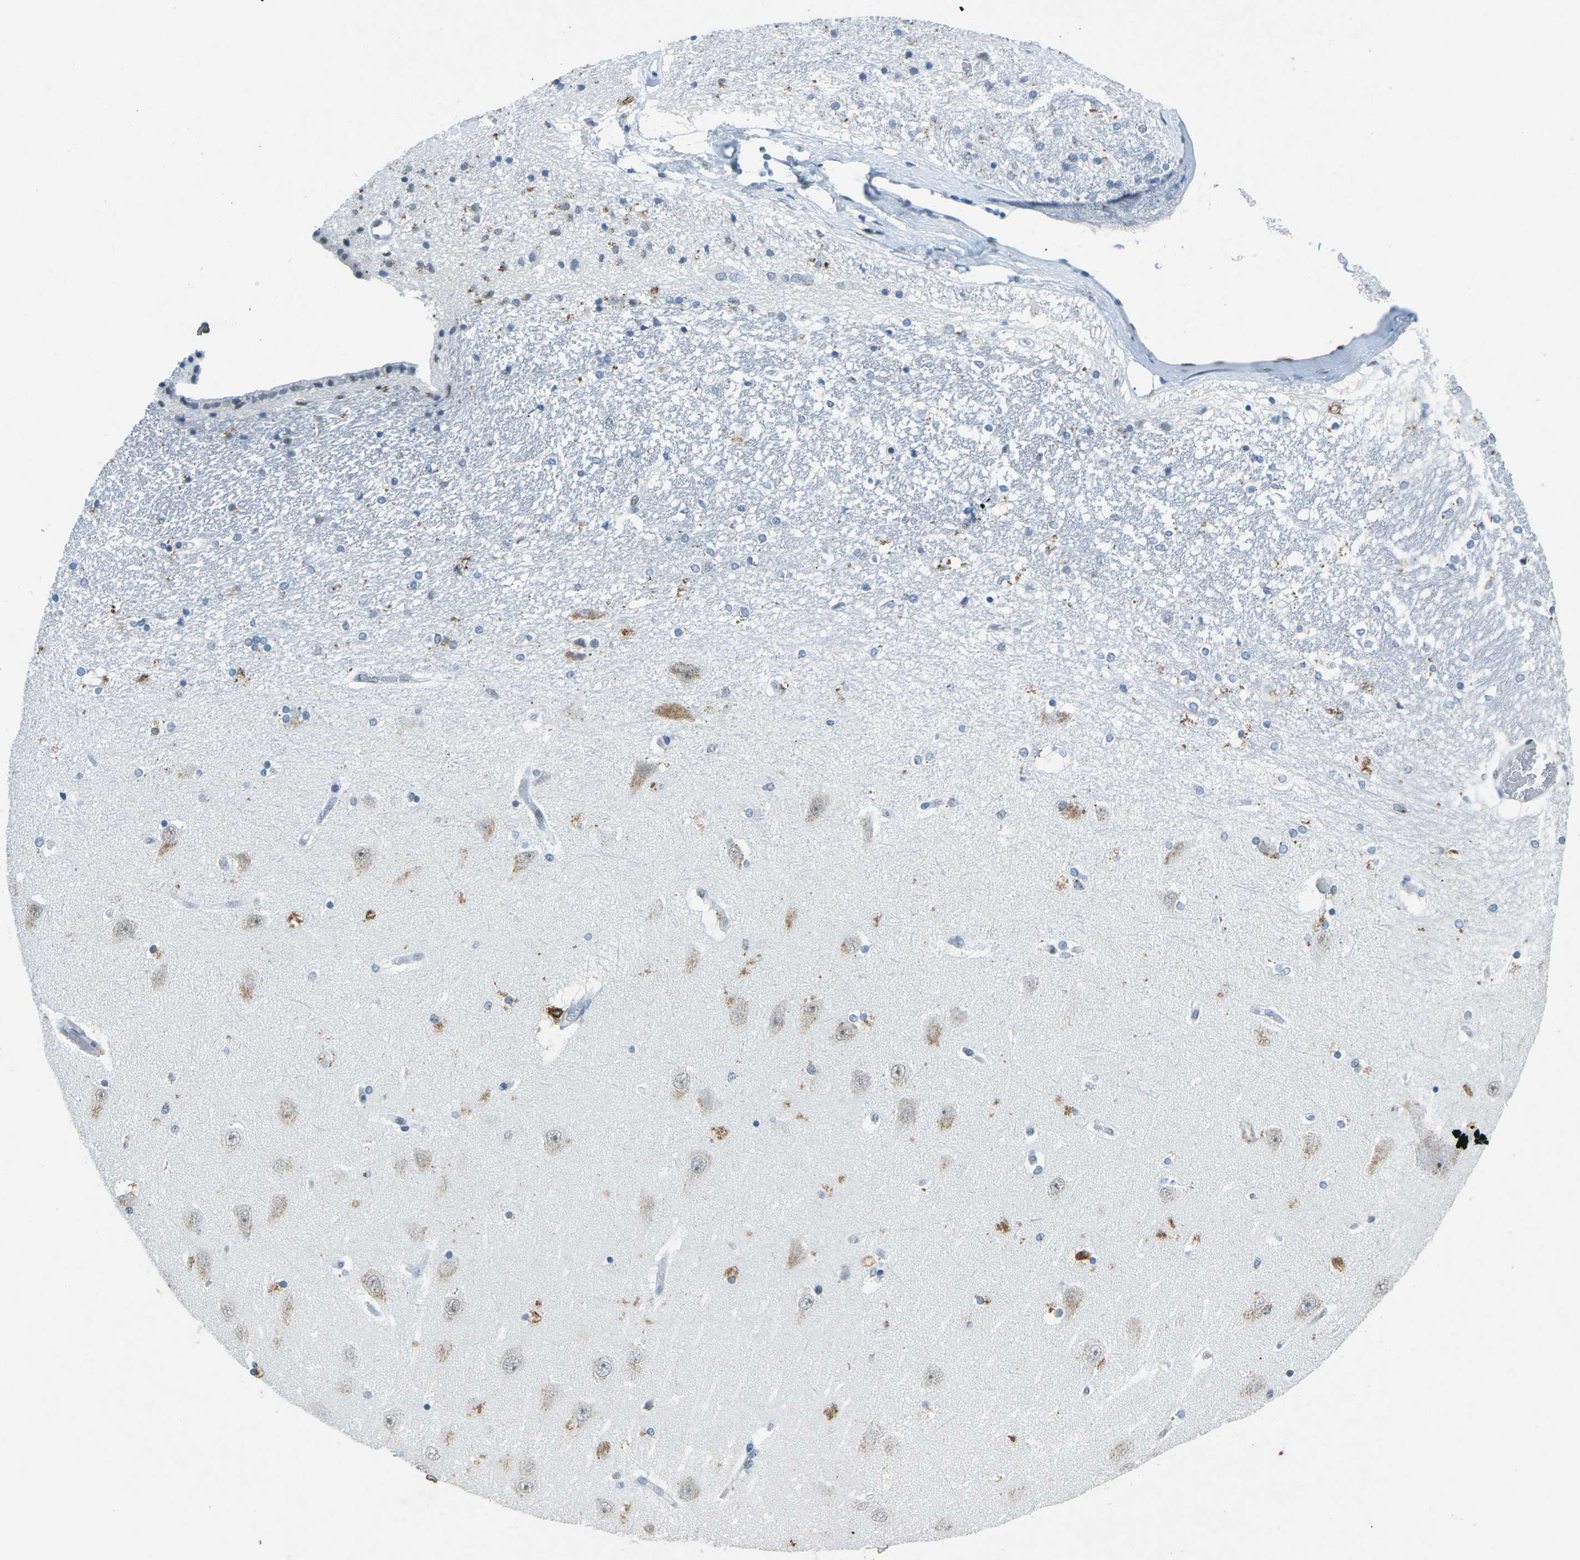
{"staining": {"intensity": "negative", "quantity": "none", "location": "none"}, "tissue": "hippocampus", "cell_type": "Glial cells", "image_type": "normal", "snomed": [{"axis": "morphology", "description": "Normal tissue, NOS"}, {"axis": "topography", "description": "Hippocampus"}], "caption": "Human hippocampus stained for a protein using immunohistochemistry (IHC) demonstrates no positivity in glial cells.", "gene": "RB1", "patient": {"sex": "female", "age": 54}}